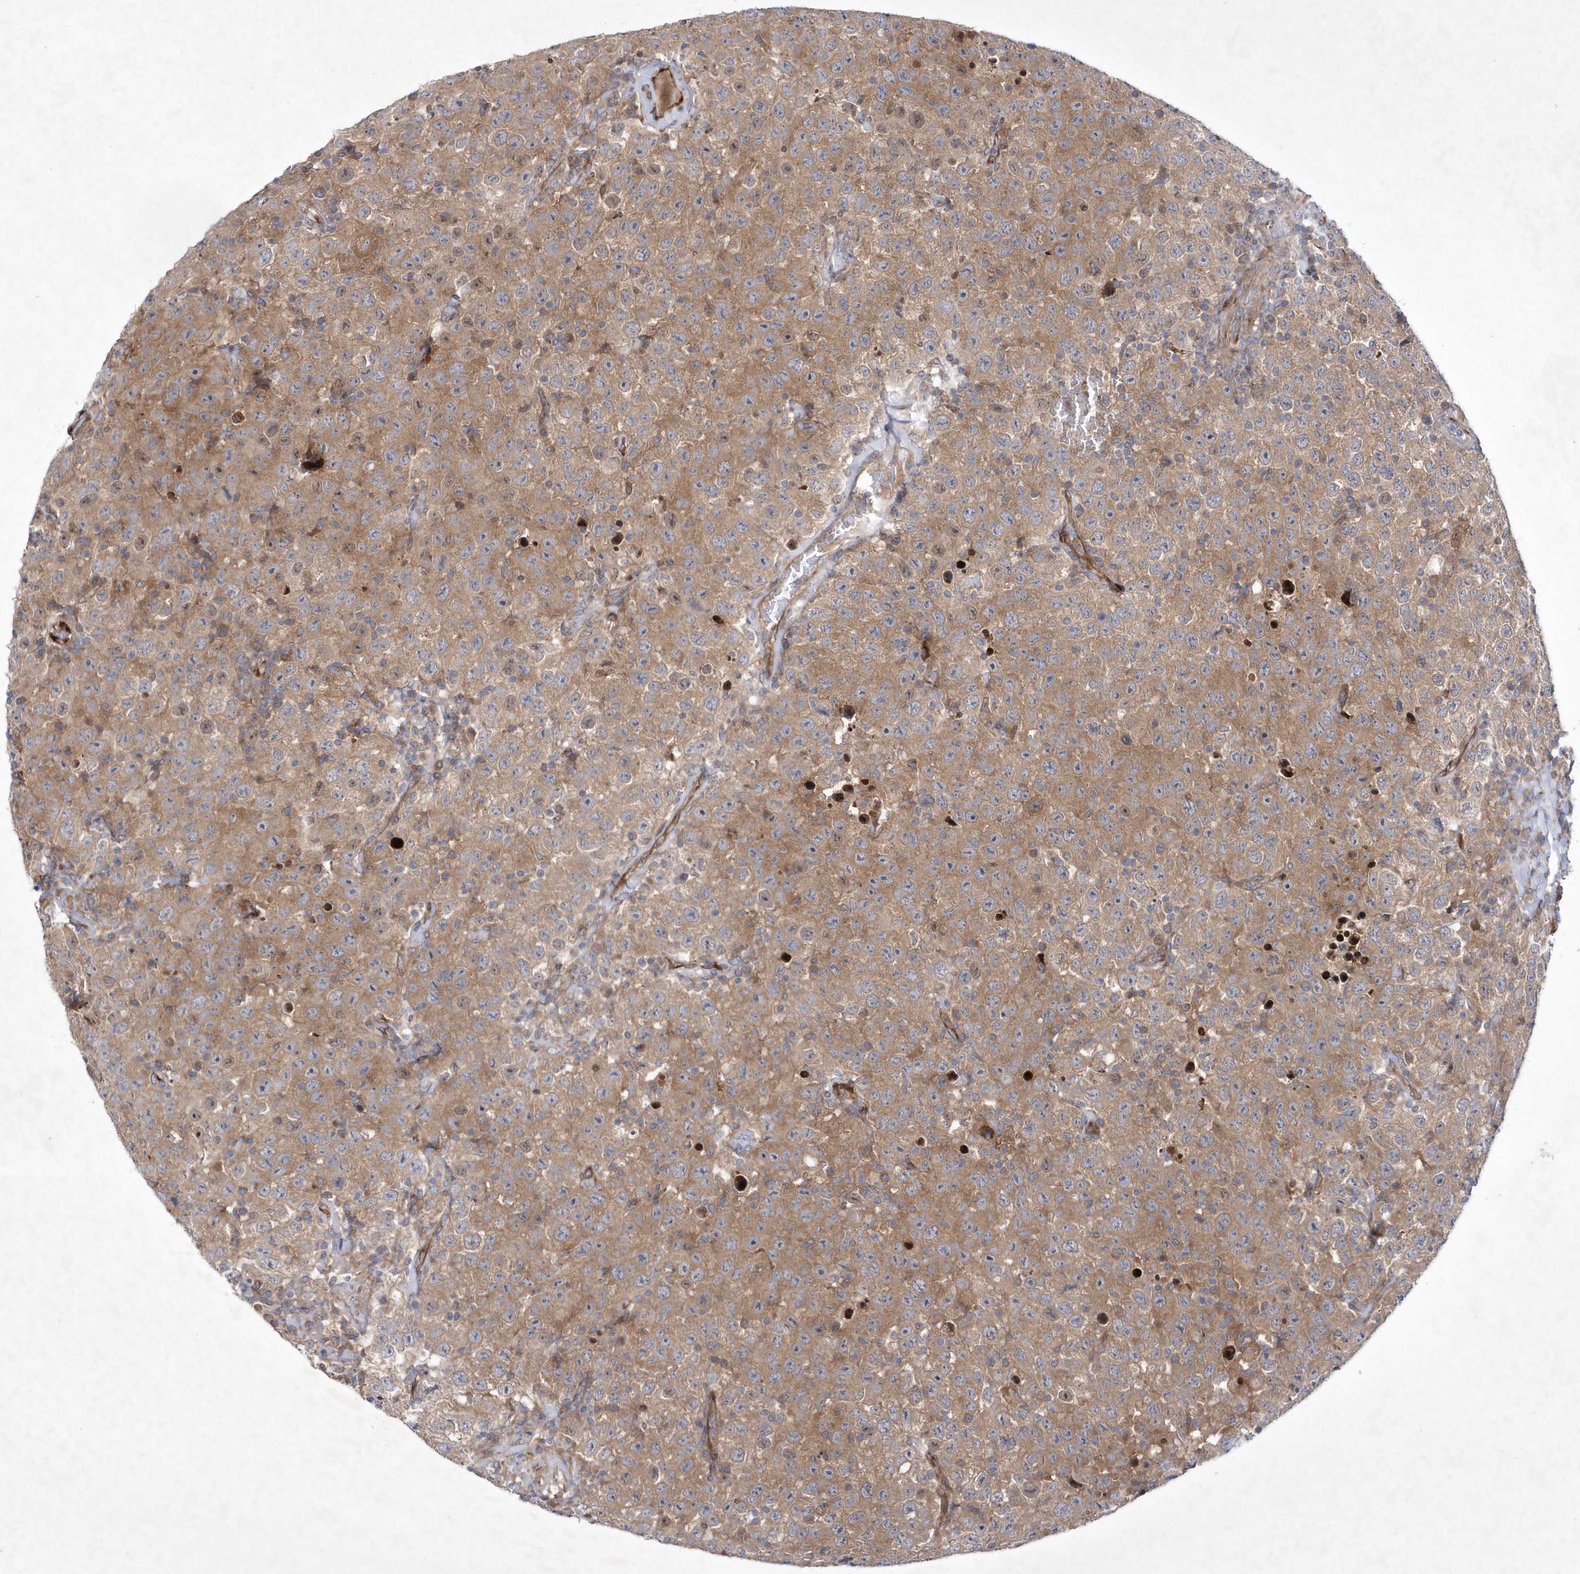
{"staining": {"intensity": "moderate", "quantity": ">75%", "location": "cytoplasmic/membranous"}, "tissue": "testis cancer", "cell_type": "Tumor cells", "image_type": "cancer", "snomed": [{"axis": "morphology", "description": "Seminoma, NOS"}, {"axis": "topography", "description": "Testis"}], "caption": "Immunohistochemical staining of human testis cancer (seminoma) demonstrates medium levels of moderate cytoplasmic/membranous staining in about >75% of tumor cells.", "gene": "DSPP", "patient": {"sex": "male", "age": 41}}